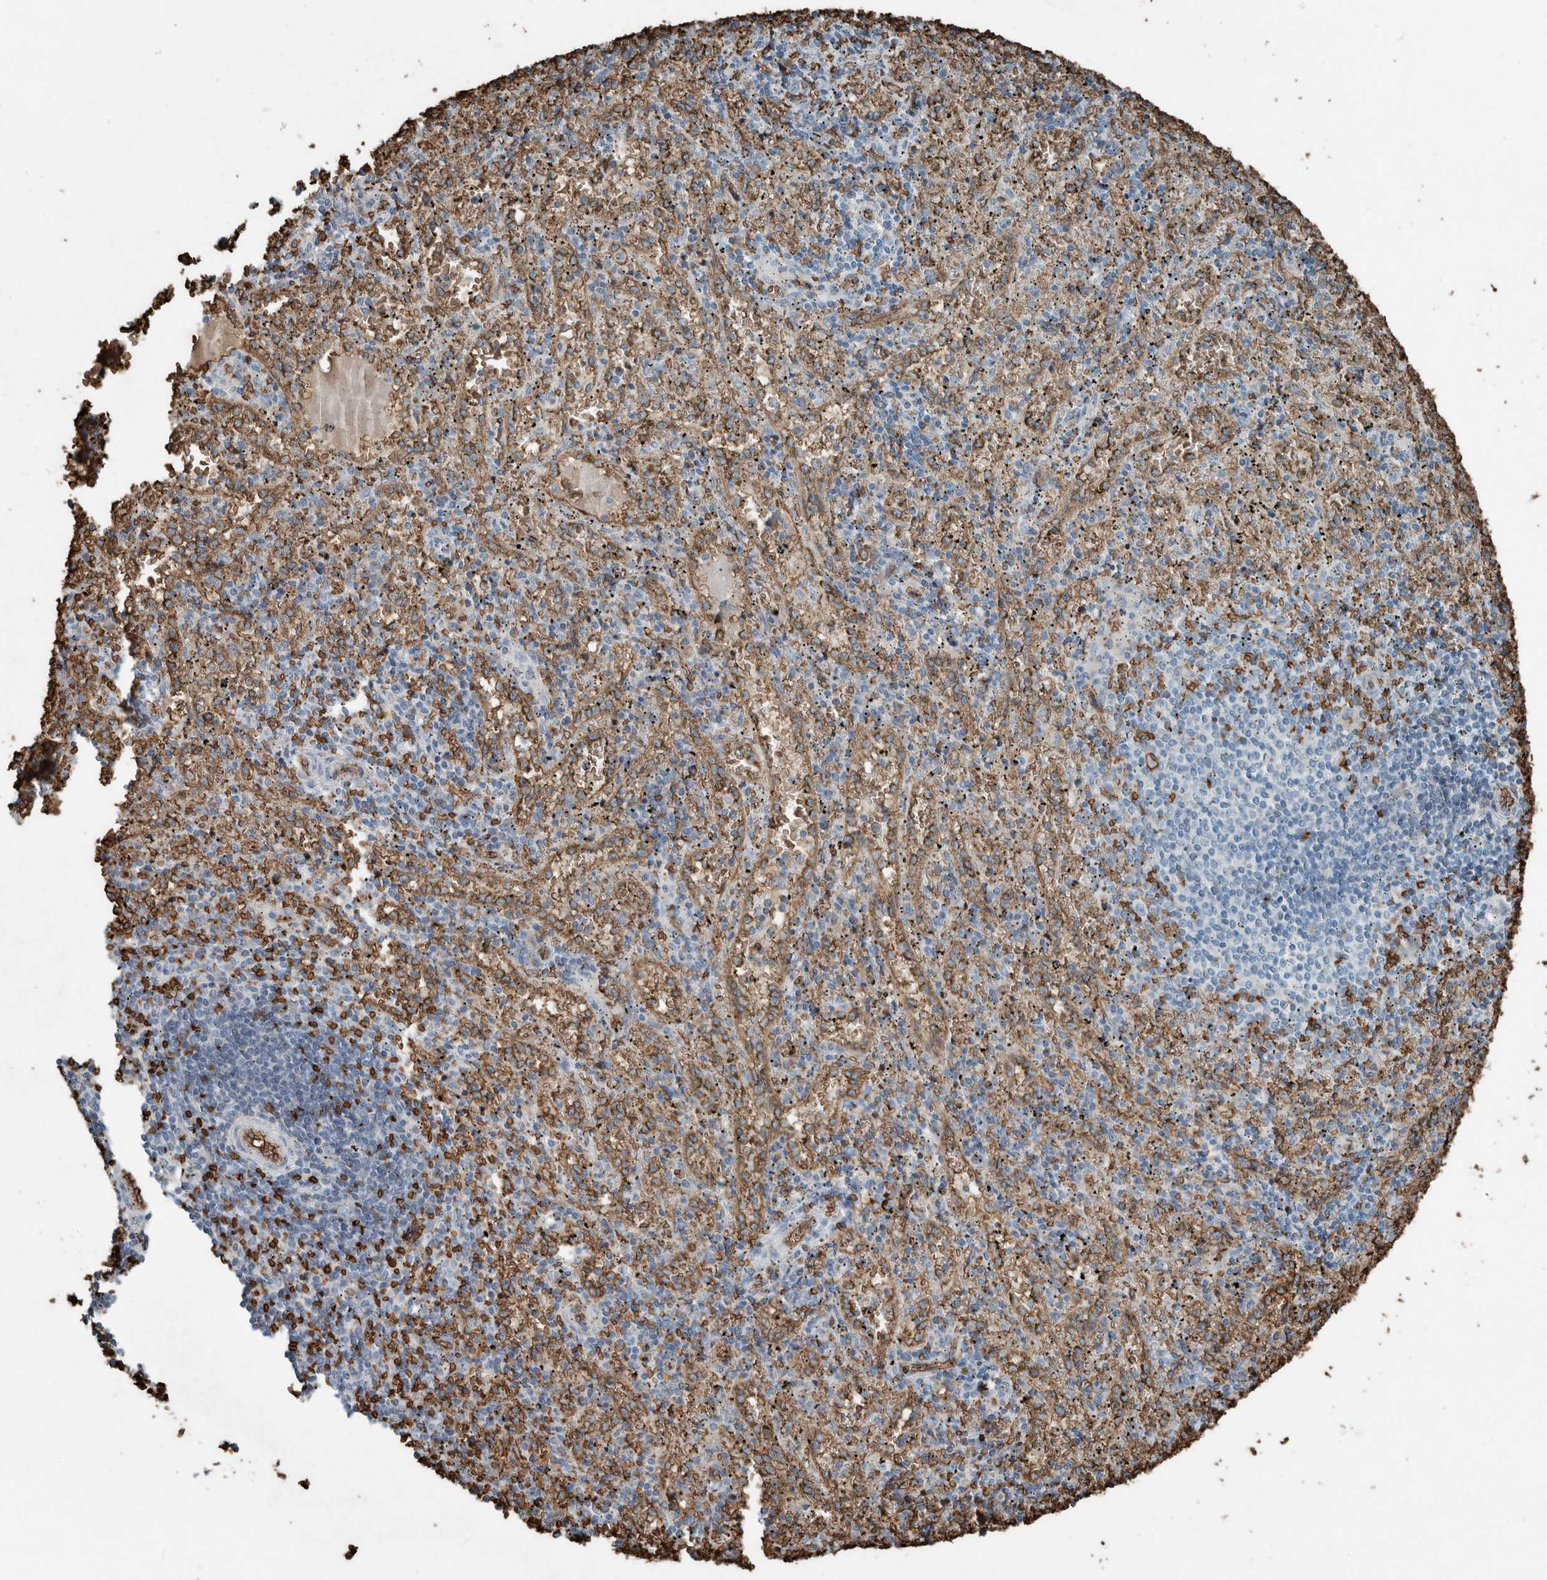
{"staining": {"intensity": "weak", "quantity": "25%-75%", "location": "cytoplasmic/membranous"}, "tissue": "spleen", "cell_type": "Cells in red pulp", "image_type": "normal", "snomed": [{"axis": "morphology", "description": "Normal tissue, NOS"}, {"axis": "topography", "description": "Spleen"}], "caption": "A brown stain shows weak cytoplasmic/membranous positivity of a protein in cells in red pulp of unremarkable human spleen. (Stains: DAB in brown, nuclei in blue, Microscopy: brightfield microscopy at high magnification).", "gene": "LBP", "patient": {"sex": "male", "age": 11}}